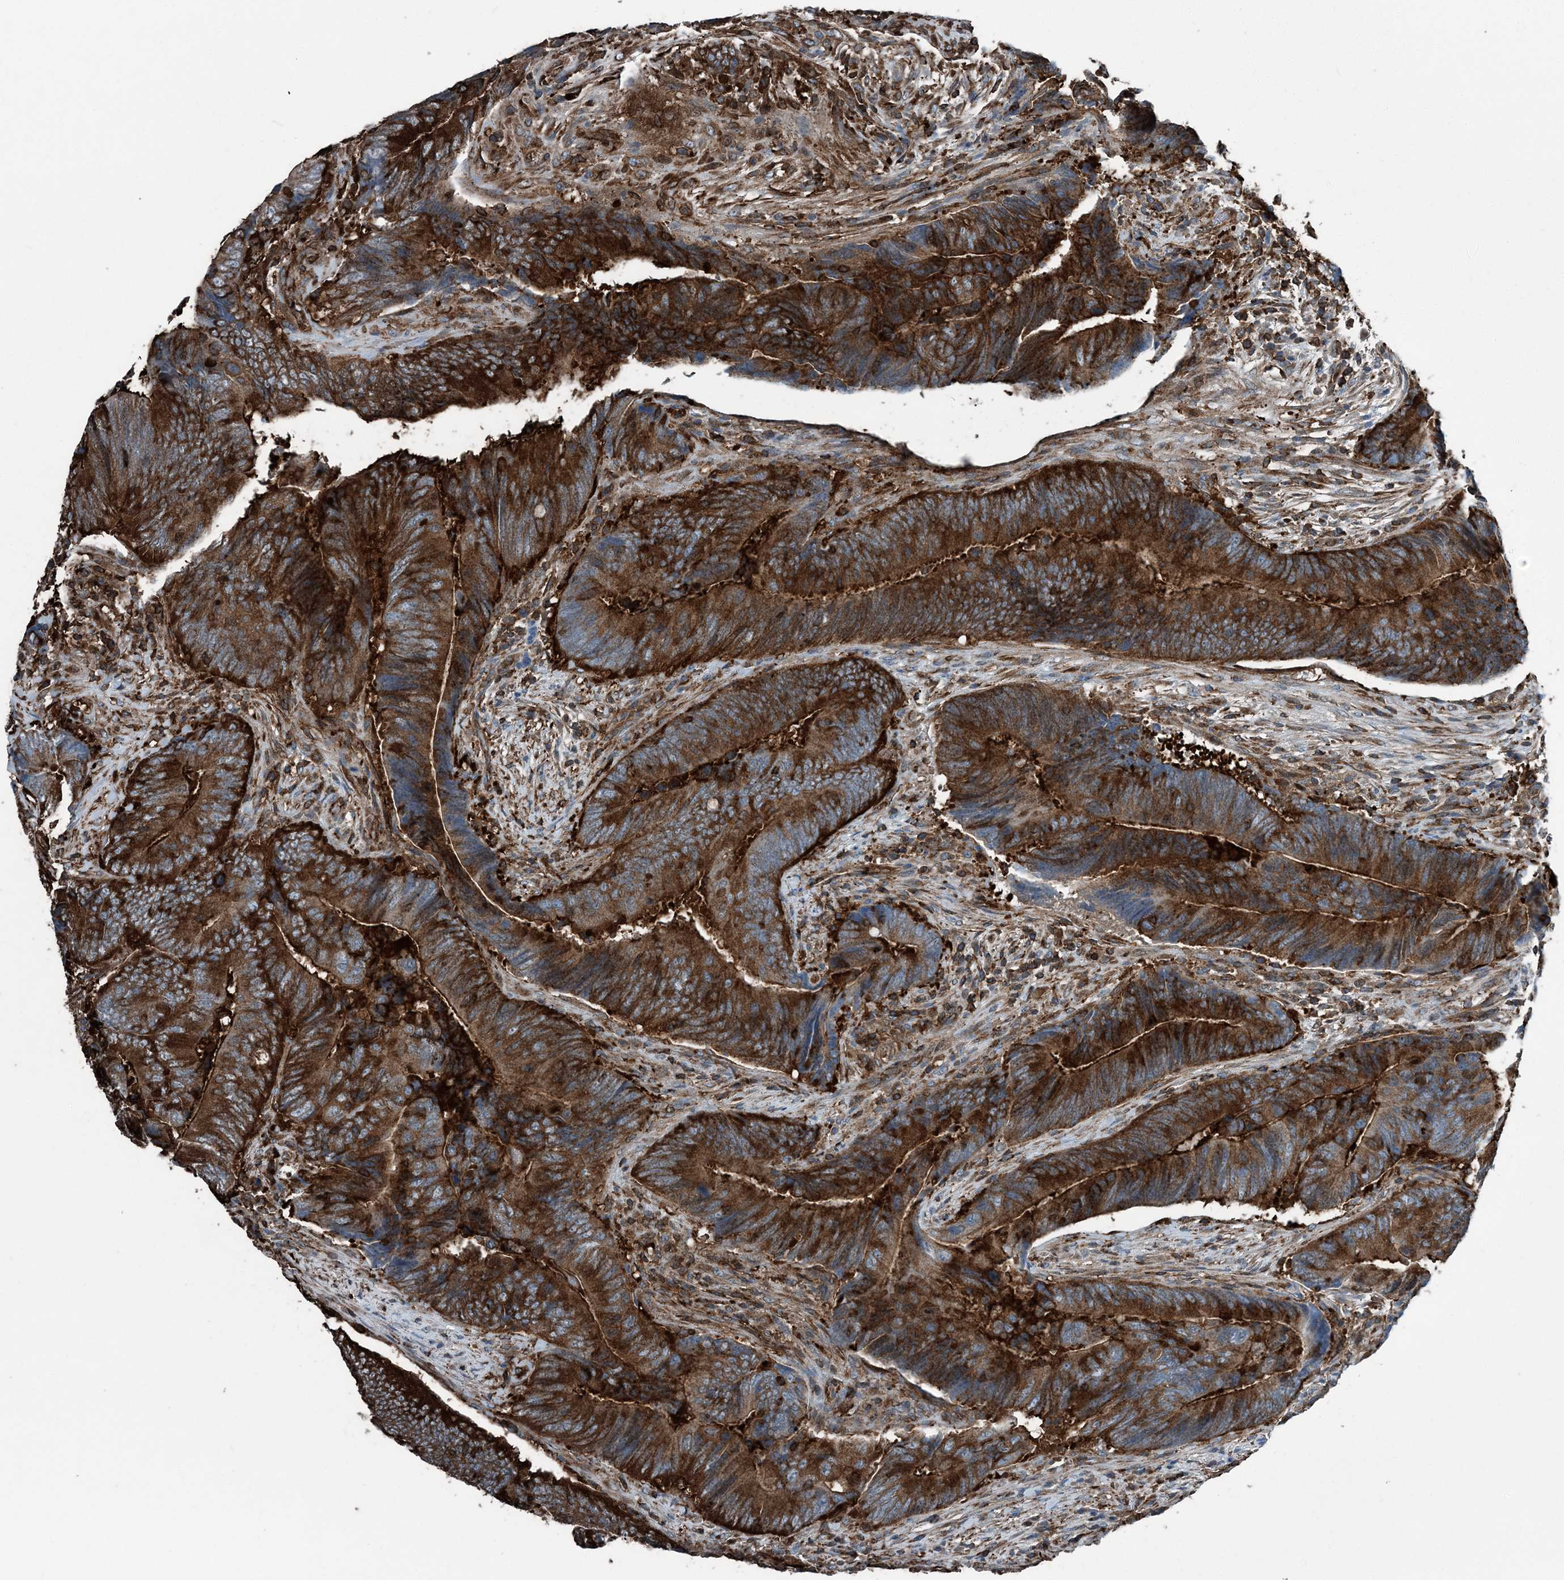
{"staining": {"intensity": "strong", "quantity": ">75%", "location": "cytoplasmic/membranous"}, "tissue": "colorectal cancer", "cell_type": "Tumor cells", "image_type": "cancer", "snomed": [{"axis": "morphology", "description": "Normal tissue, NOS"}, {"axis": "morphology", "description": "Adenocarcinoma, NOS"}, {"axis": "topography", "description": "Colon"}], "caption": "A brown stain highlights strong cytoplasmic/membranous expression of a protein in colorectal adenocarcinoma tumor cells.", "gene": "CFL1", "patient": {"sex": "male", "age": 56}}